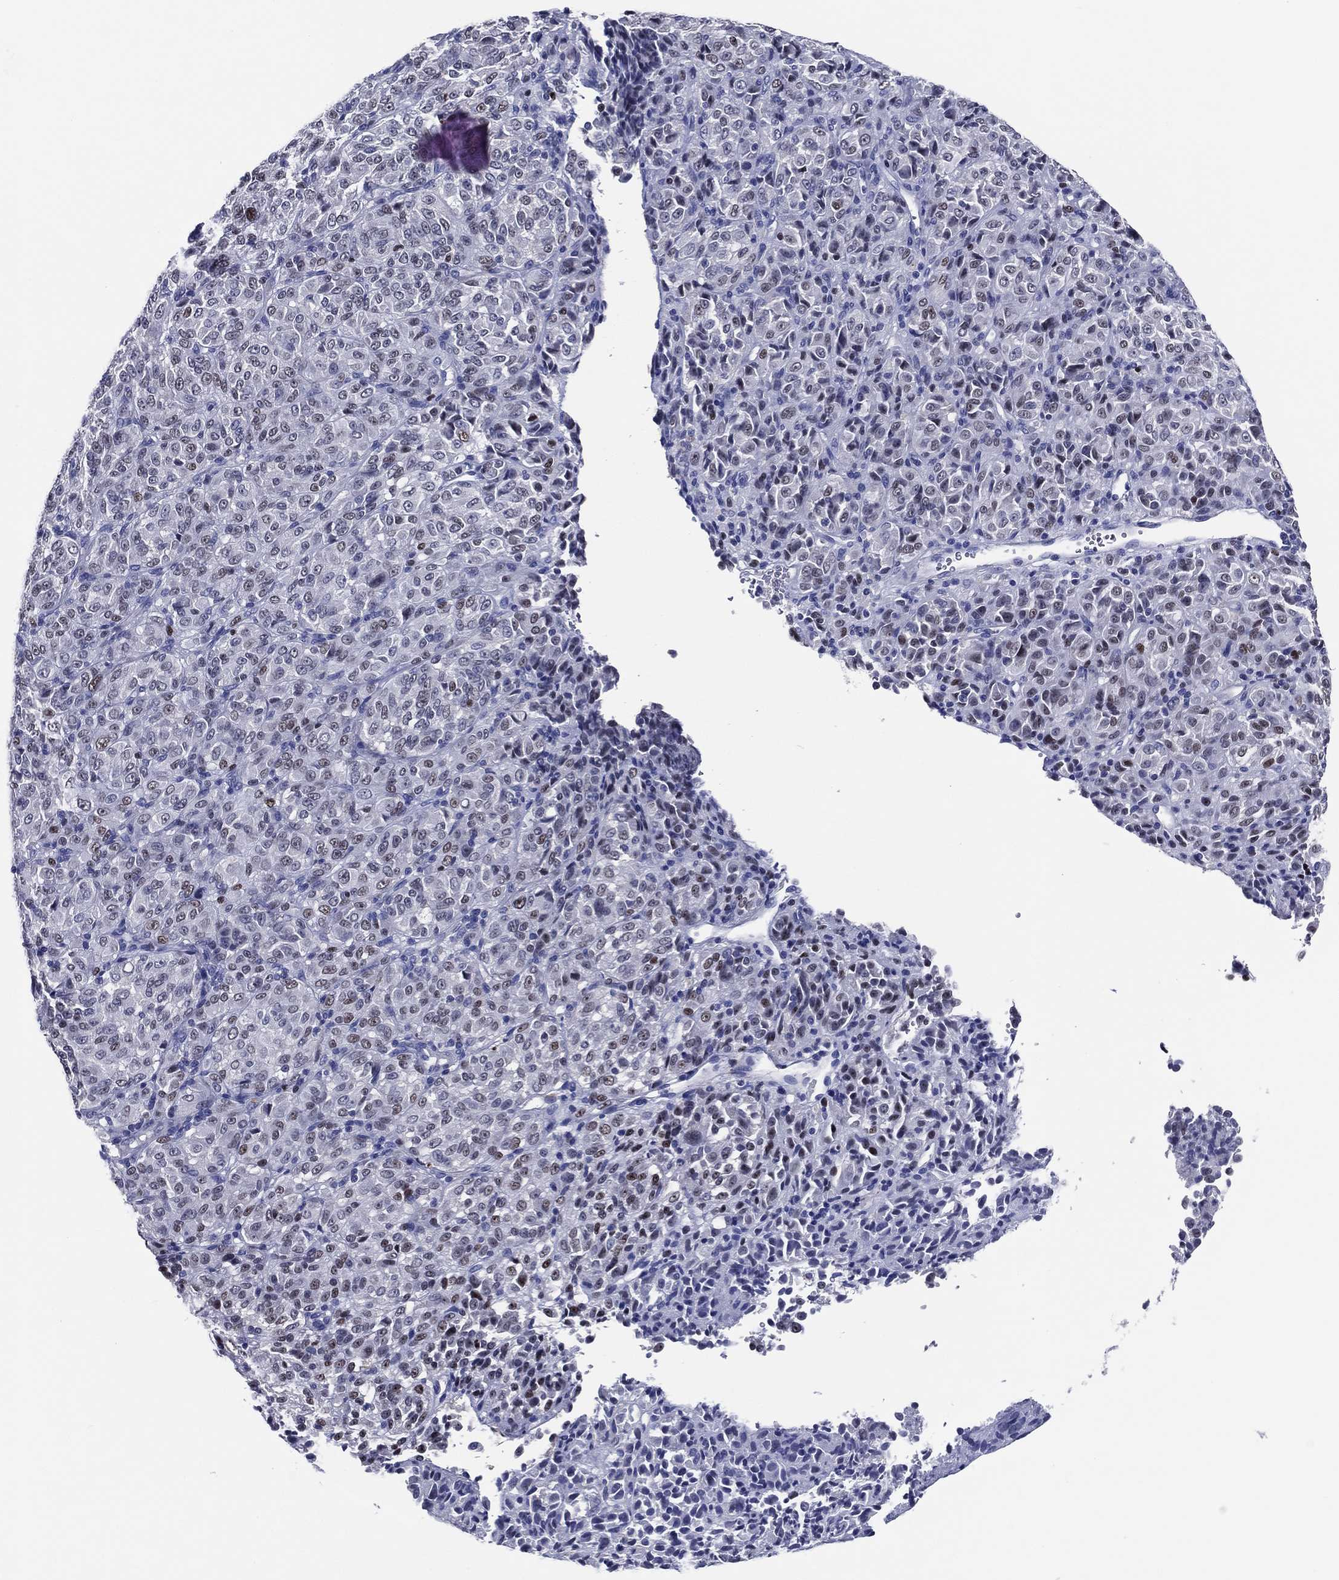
{"staining": {"intensity": "strong", "quantity": "<25%", "location": "nuclear"}, "tissue": "melanoma", "cell_type": "Tumor cells", "image_type": "cancer", "snomed": [{"axis": "morphology", "description": "Malignant melanoma, Metastatic site"}, {"axis": "topography", "description": "Brain"}], "caption": "IHC (DAB (3,3'-diaminobenzidine)) staining of human melanoma shows strong nuclear protein staining in about <25% of tumor cells.", "gene": "TFAP2A", "patient": {"sex": "female", "age": 56}}